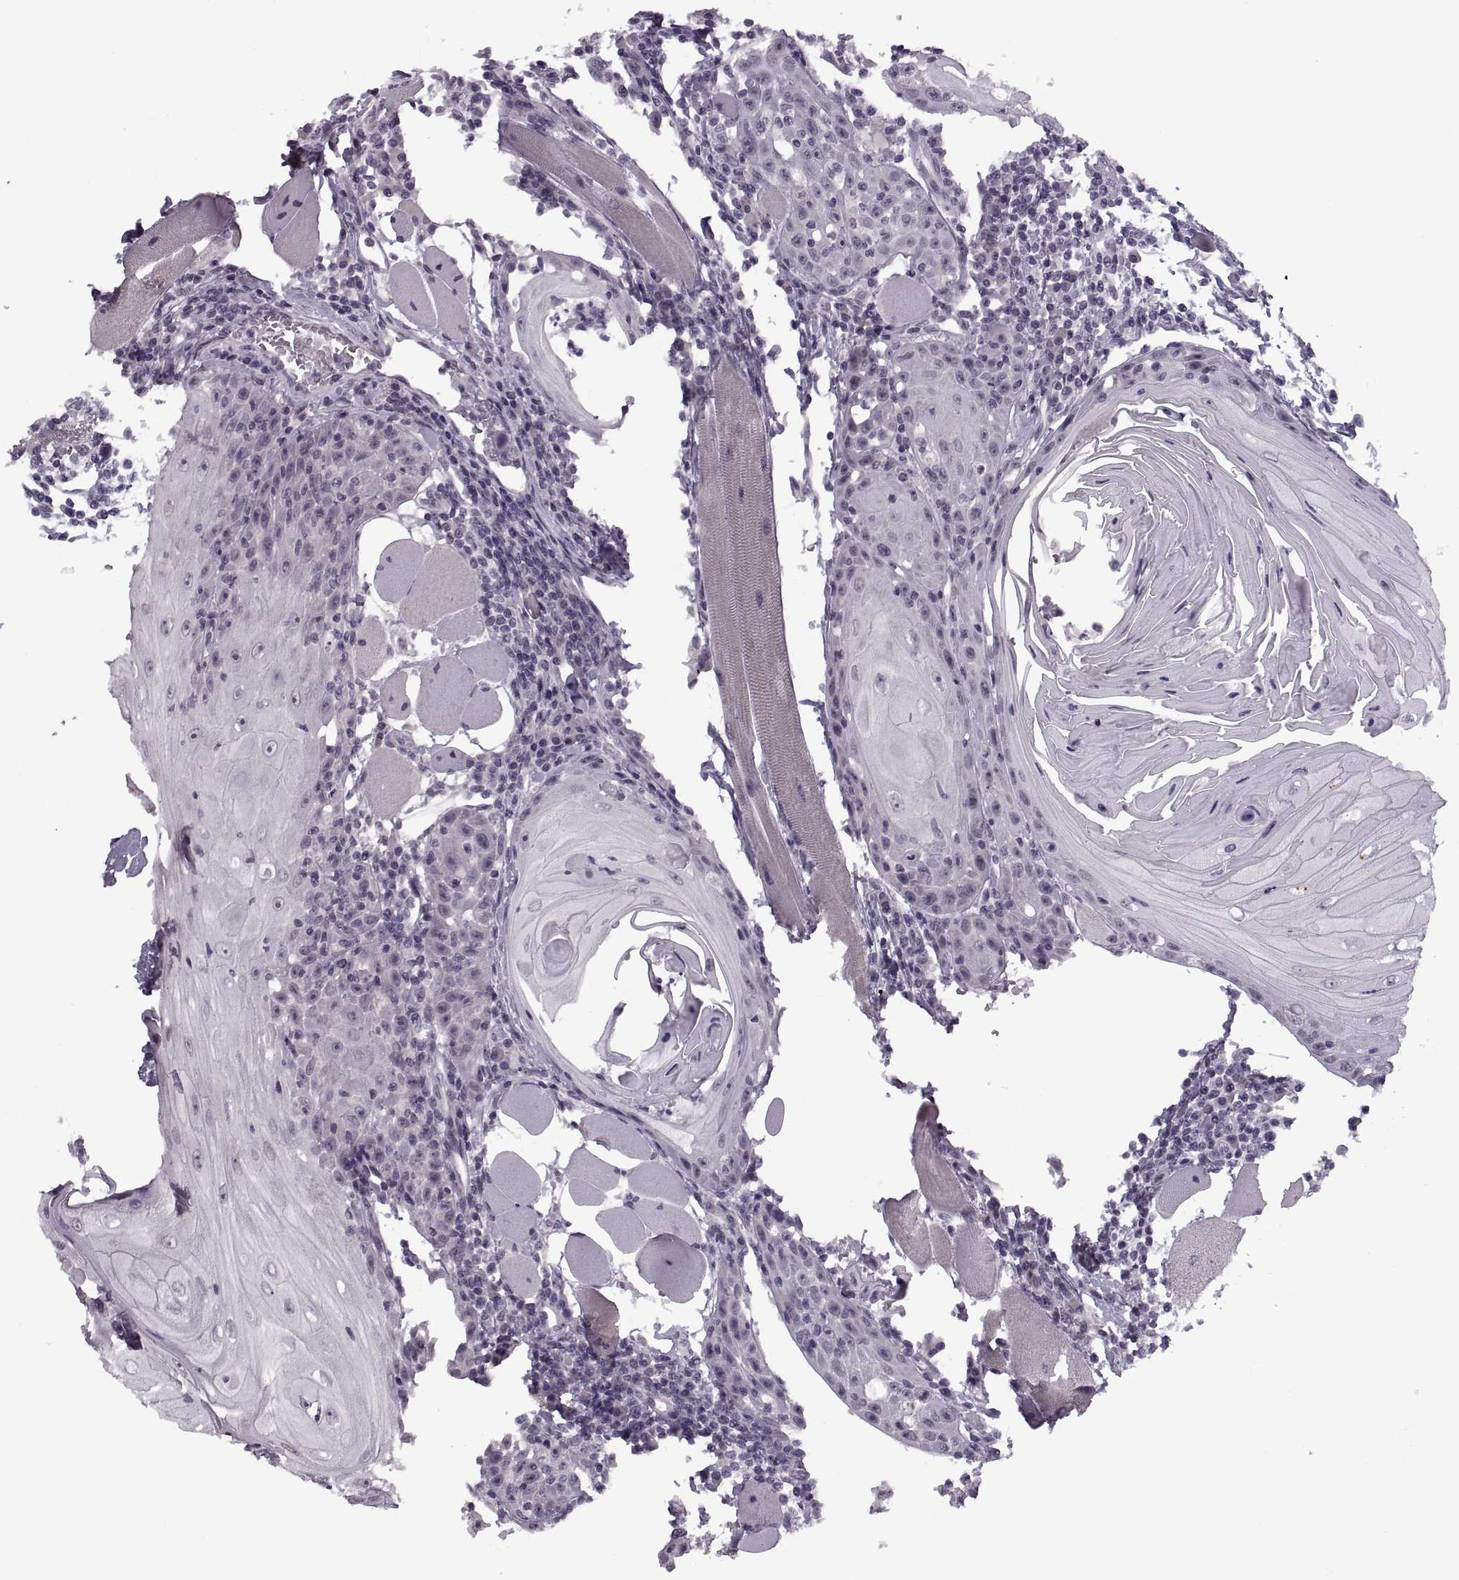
{"staining": {"intensity": "negative", "quantity": "none", "location": "none"}, "tissue": "head and neck cancer", "cell_type": "Tumor cells", "image_type": "cancer", "snomed": [{"axis": "morphology", "description": "Normal tissue, NOS"}, {"axis": "morphology", "description": "Squamous cell carcinoma, NOS"}, {"axis": "topography", "description": "Oral tissue"}, {"axis": "topography", "description": "Head-Neck"}], "caption": "Immunohistochemical staining of head and neck cancer displays no significant positivity in tumor cells.", "gene": "PAGE5", "patient": {"sex": "male", "age": 52}}